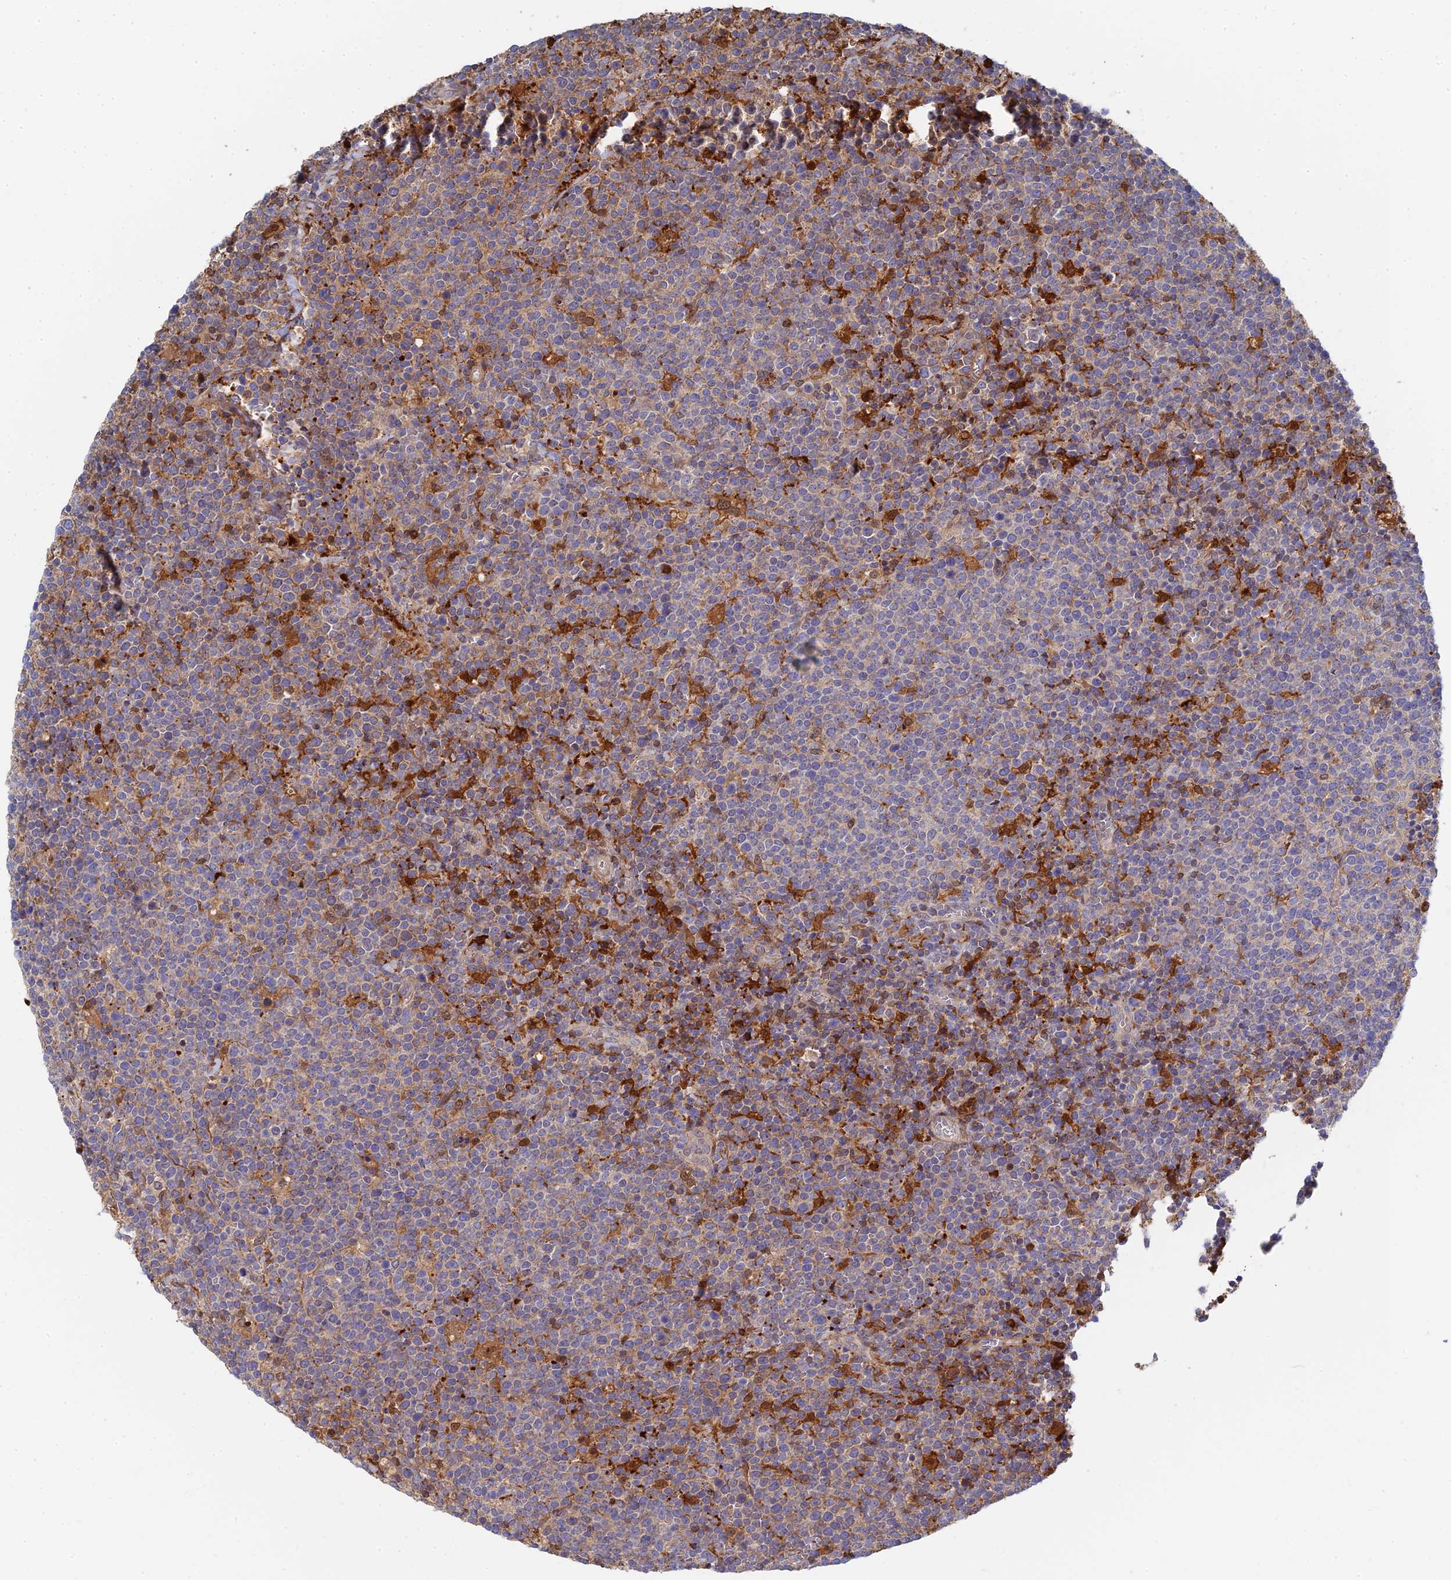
{"staining": {"intensity": "moderate", "quantity": "<25%", "location": "cytoplasmic/membranous"}, "tissue": "lymphoma", "cell_type": "Tumor cells", "image_type": "cancer", "snomed": [{"axis": "morphology", "description": "Malignant lymphoma, non-Hodgkin's type, High grade"}, {"axis": "topography", "description": "Lymph node"}], "caption": "Immunohistochemical staining of malignant lymphoma, non-Hodgkin's type (high-grade) reveals low levels of moderate cytoplasmic/membranous protein positivity in approximately <25% of tumor cells.", "gene": "SPATA5L1", "patient": {"sex": "male", "age": 61}}